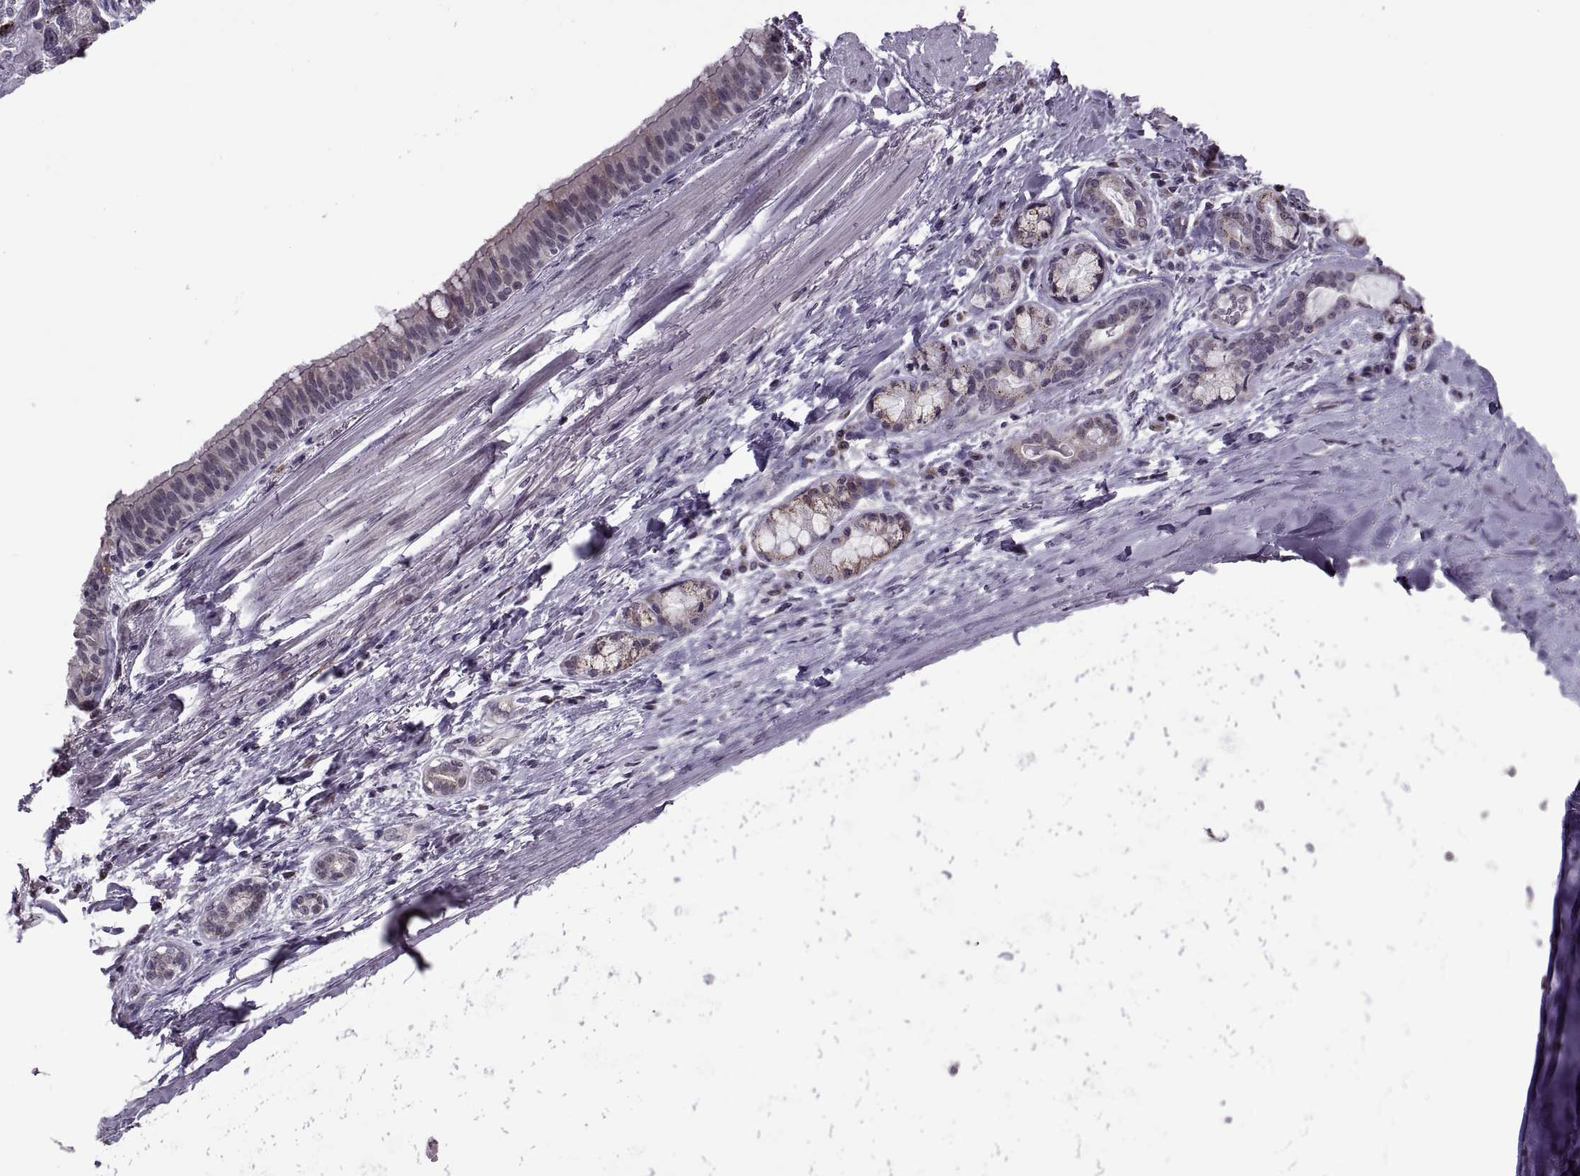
{"staining": {"intensity": "negative", "quantity": "none", "location": "none"}, "tissue": "bronchus", "cell_type": "Respiratory epithelial cells", "image_type": "normal", "snomed": [{"axis": "morphology", "description": "Normal tissue, NOS"}, {"axis": "morphology", "description": "Squamous cell carcinoma, NOS"}, {"axis": "topography", "description": "Bronchus"}, {"axis": "topography", "description": "Lung"}], "caption": "The photomicrograph reveals no staining of respiratory epithelial cells in unremarkable bronchus. Brightfield microscopy of immunohistochemistry (IHC) stained with DAB (3,3'-diaminobenzidine) (brown) and hematoxylin (blue), captured at high magnification.", "gene": "PRSS37", "patient": {"sex": "male", "age": 69}}